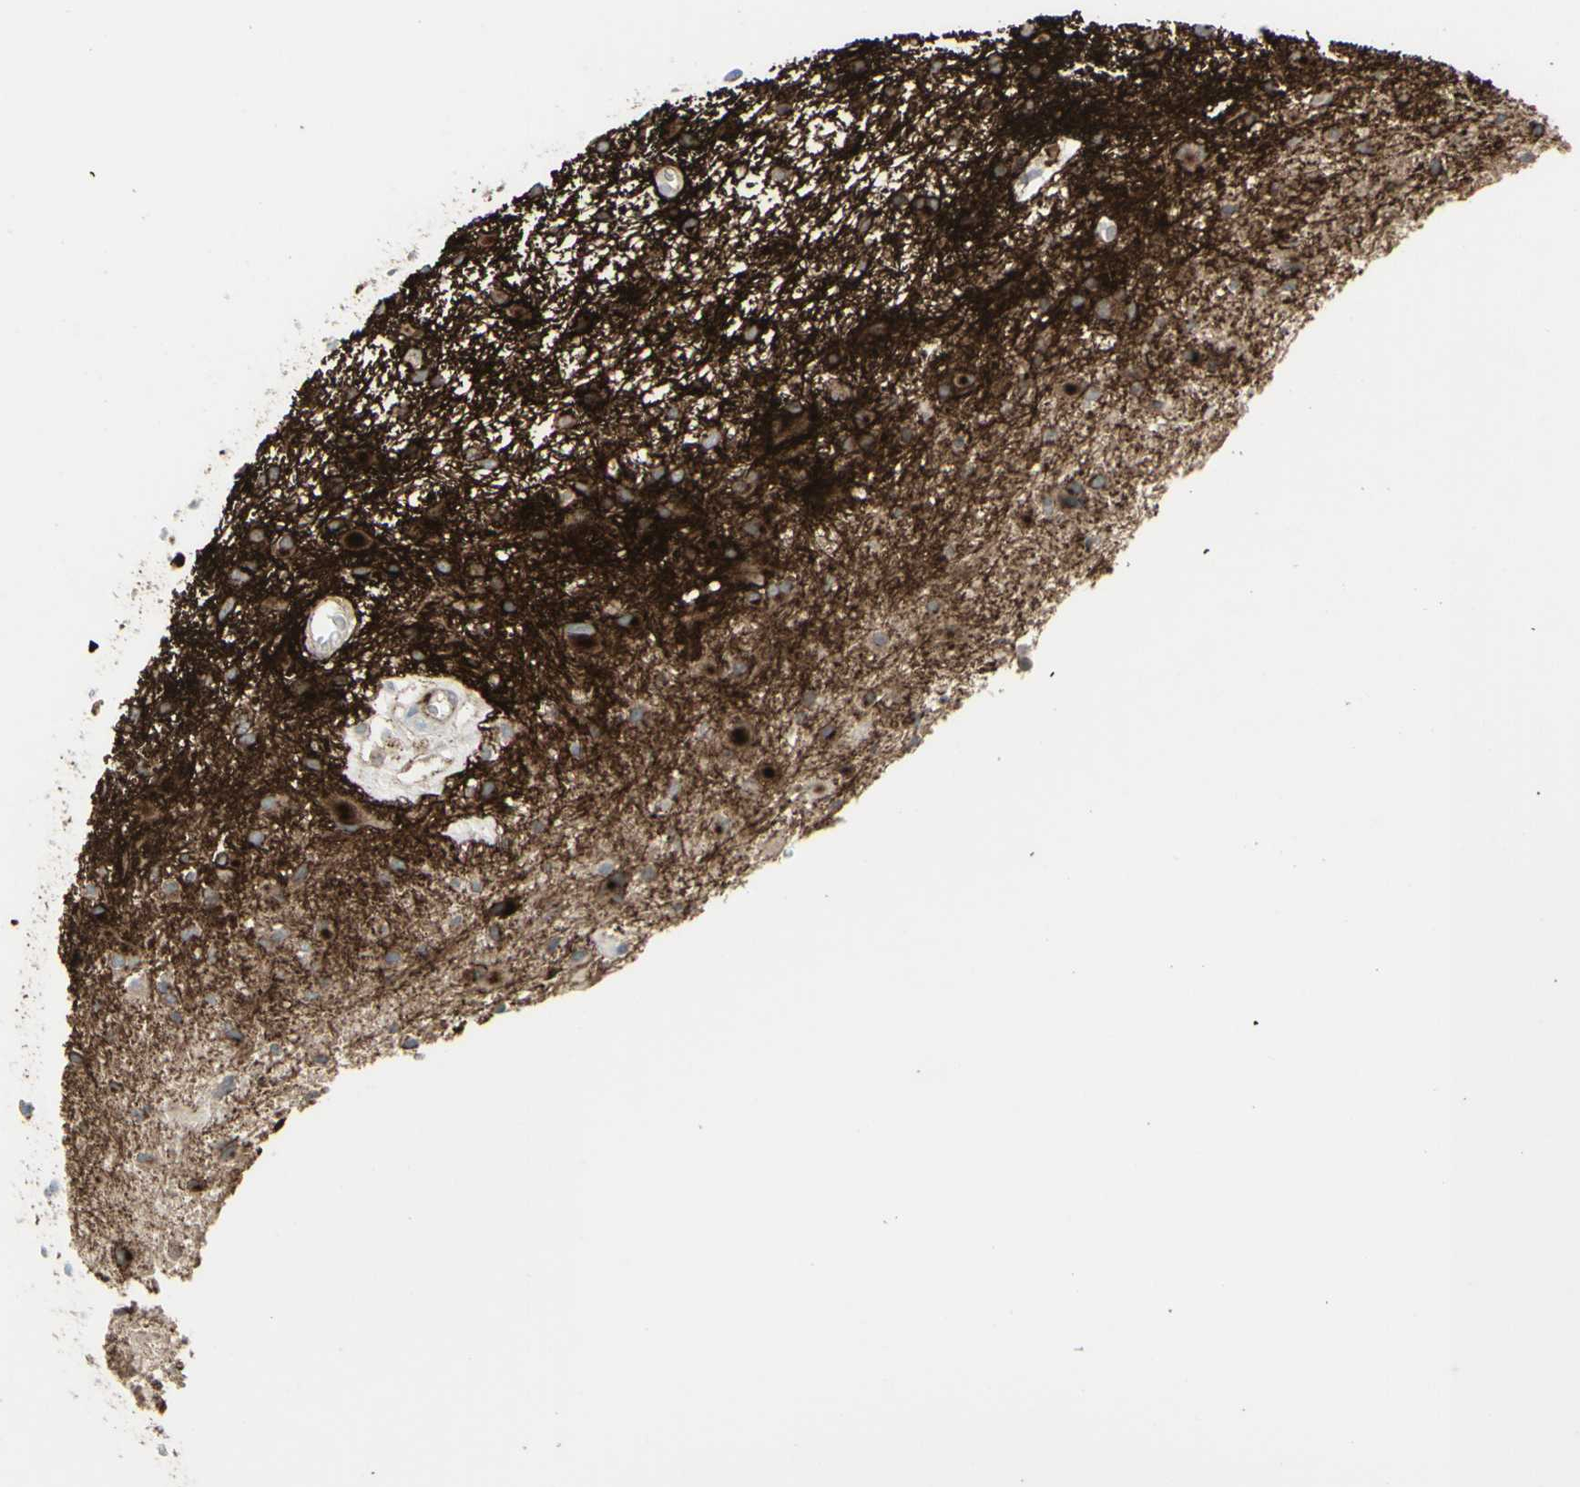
{"staining": {"intensity": "strong", "quantity": ">75%", "location": "cytoplasmic/membranous"}, "tissue": "glioma", "cell_type": "Tumor cells", "image_type": "cancer", "snomed": [{"axis": "morphology", "description": "Glioma, malignant, High grade"}, {"axis": "topography", "description": "Brain"}], "caption": "A brown stain highlights strong cytoplasmic/membranous positivity of a protein in glioma tumor cells.", "gene": "GJA1", "patient": {"sex": "male", "age": 33}}